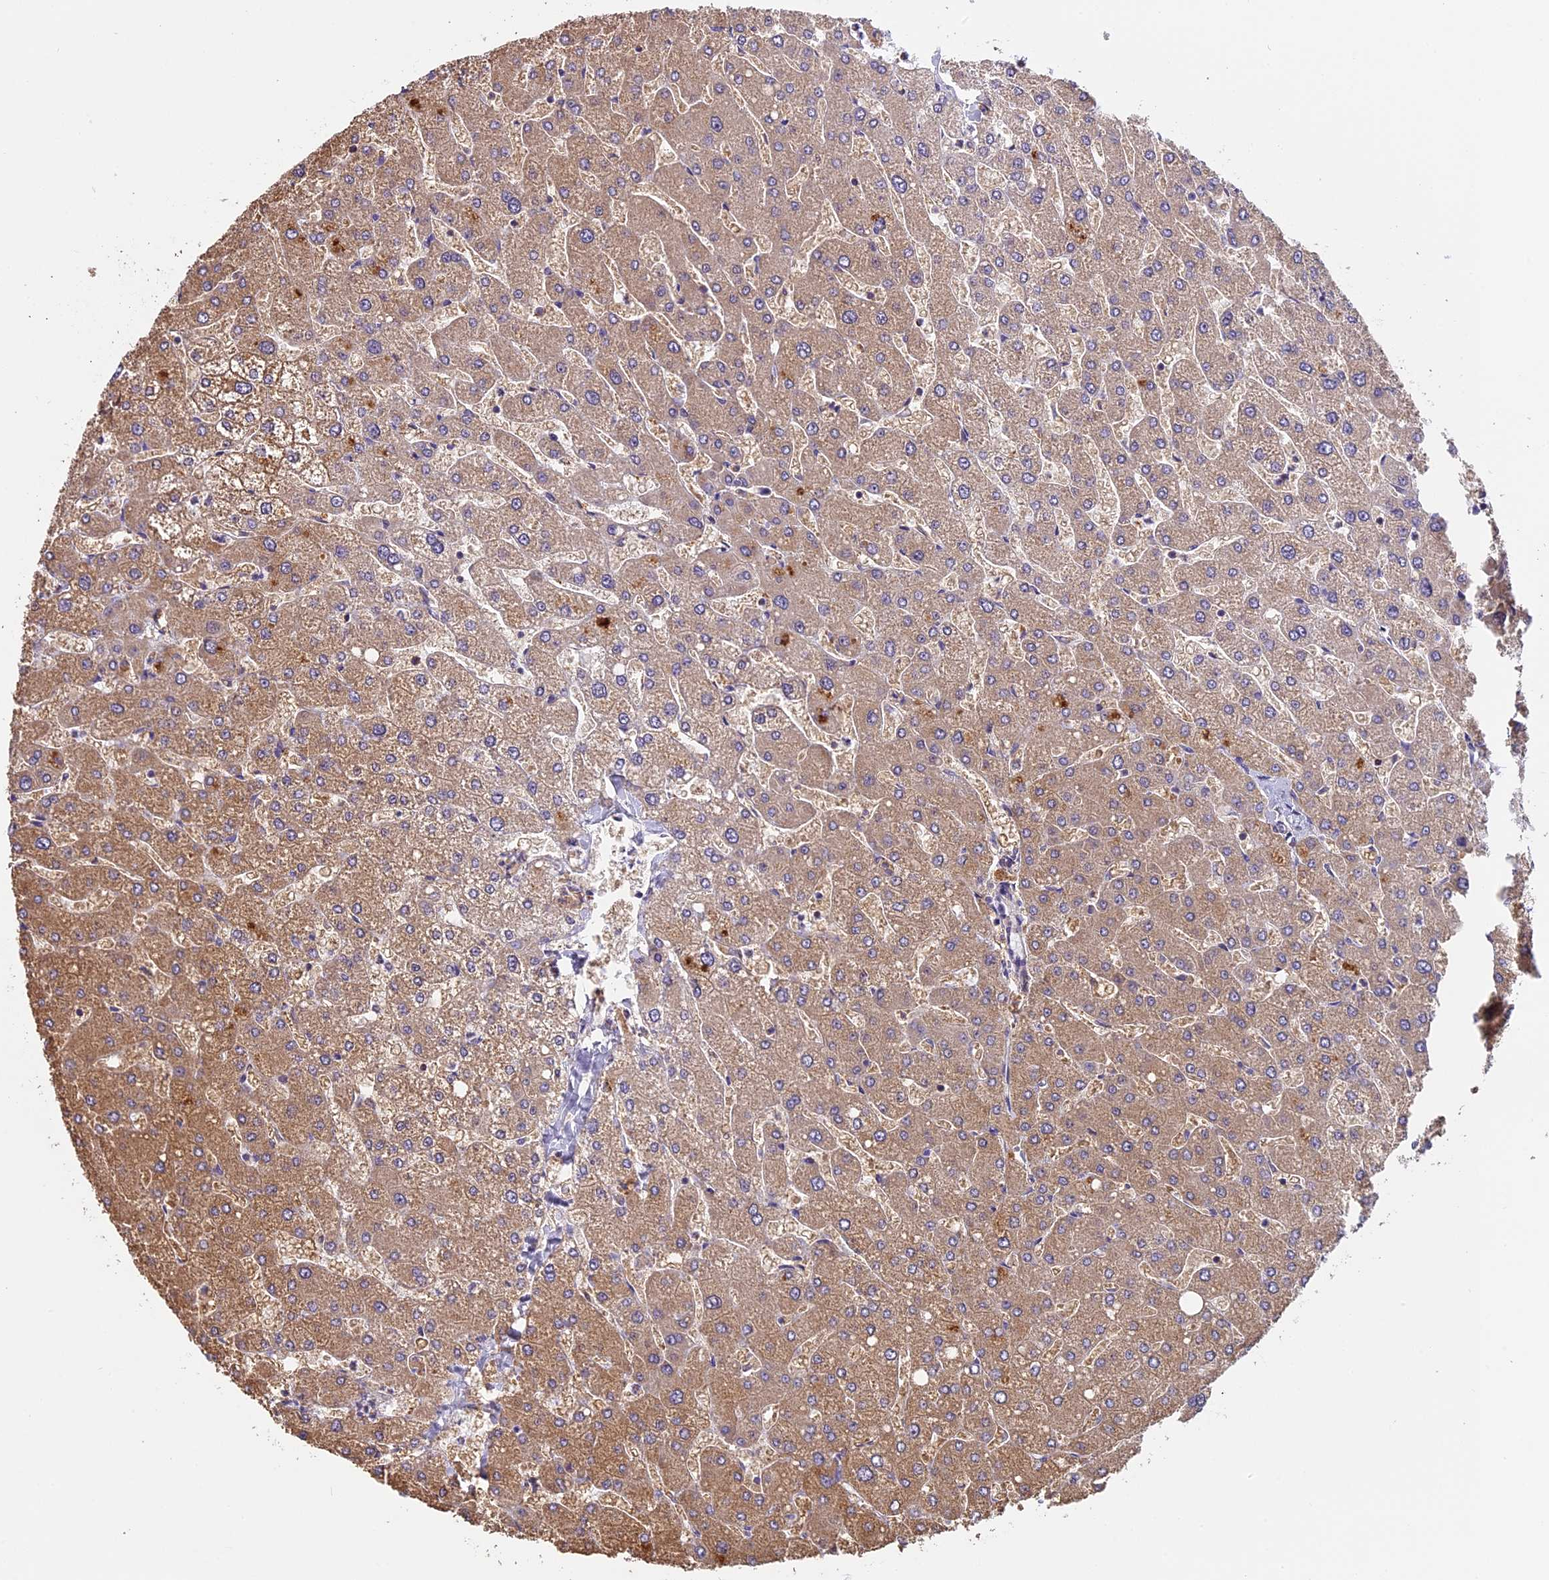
{"staining": {"intensity": "negative", "quantity": "none", "location": "none"}, "tissue": "liver", "cell_type": "Cholangiocytes", "image_type": "normal", "snomed": [{"axis": "morphology", "description": "Normal tissue, NOS"}, {"axis": "topography", "description": "Liver"}], "caption": "A high-resolution image shows immunohistochemistry (IHC) staining of benign liver, which demonstrates no significant positivity in cholangiocytes.", "gene": "FAM98C", "patient": {"sex": "male", "age": 55}}